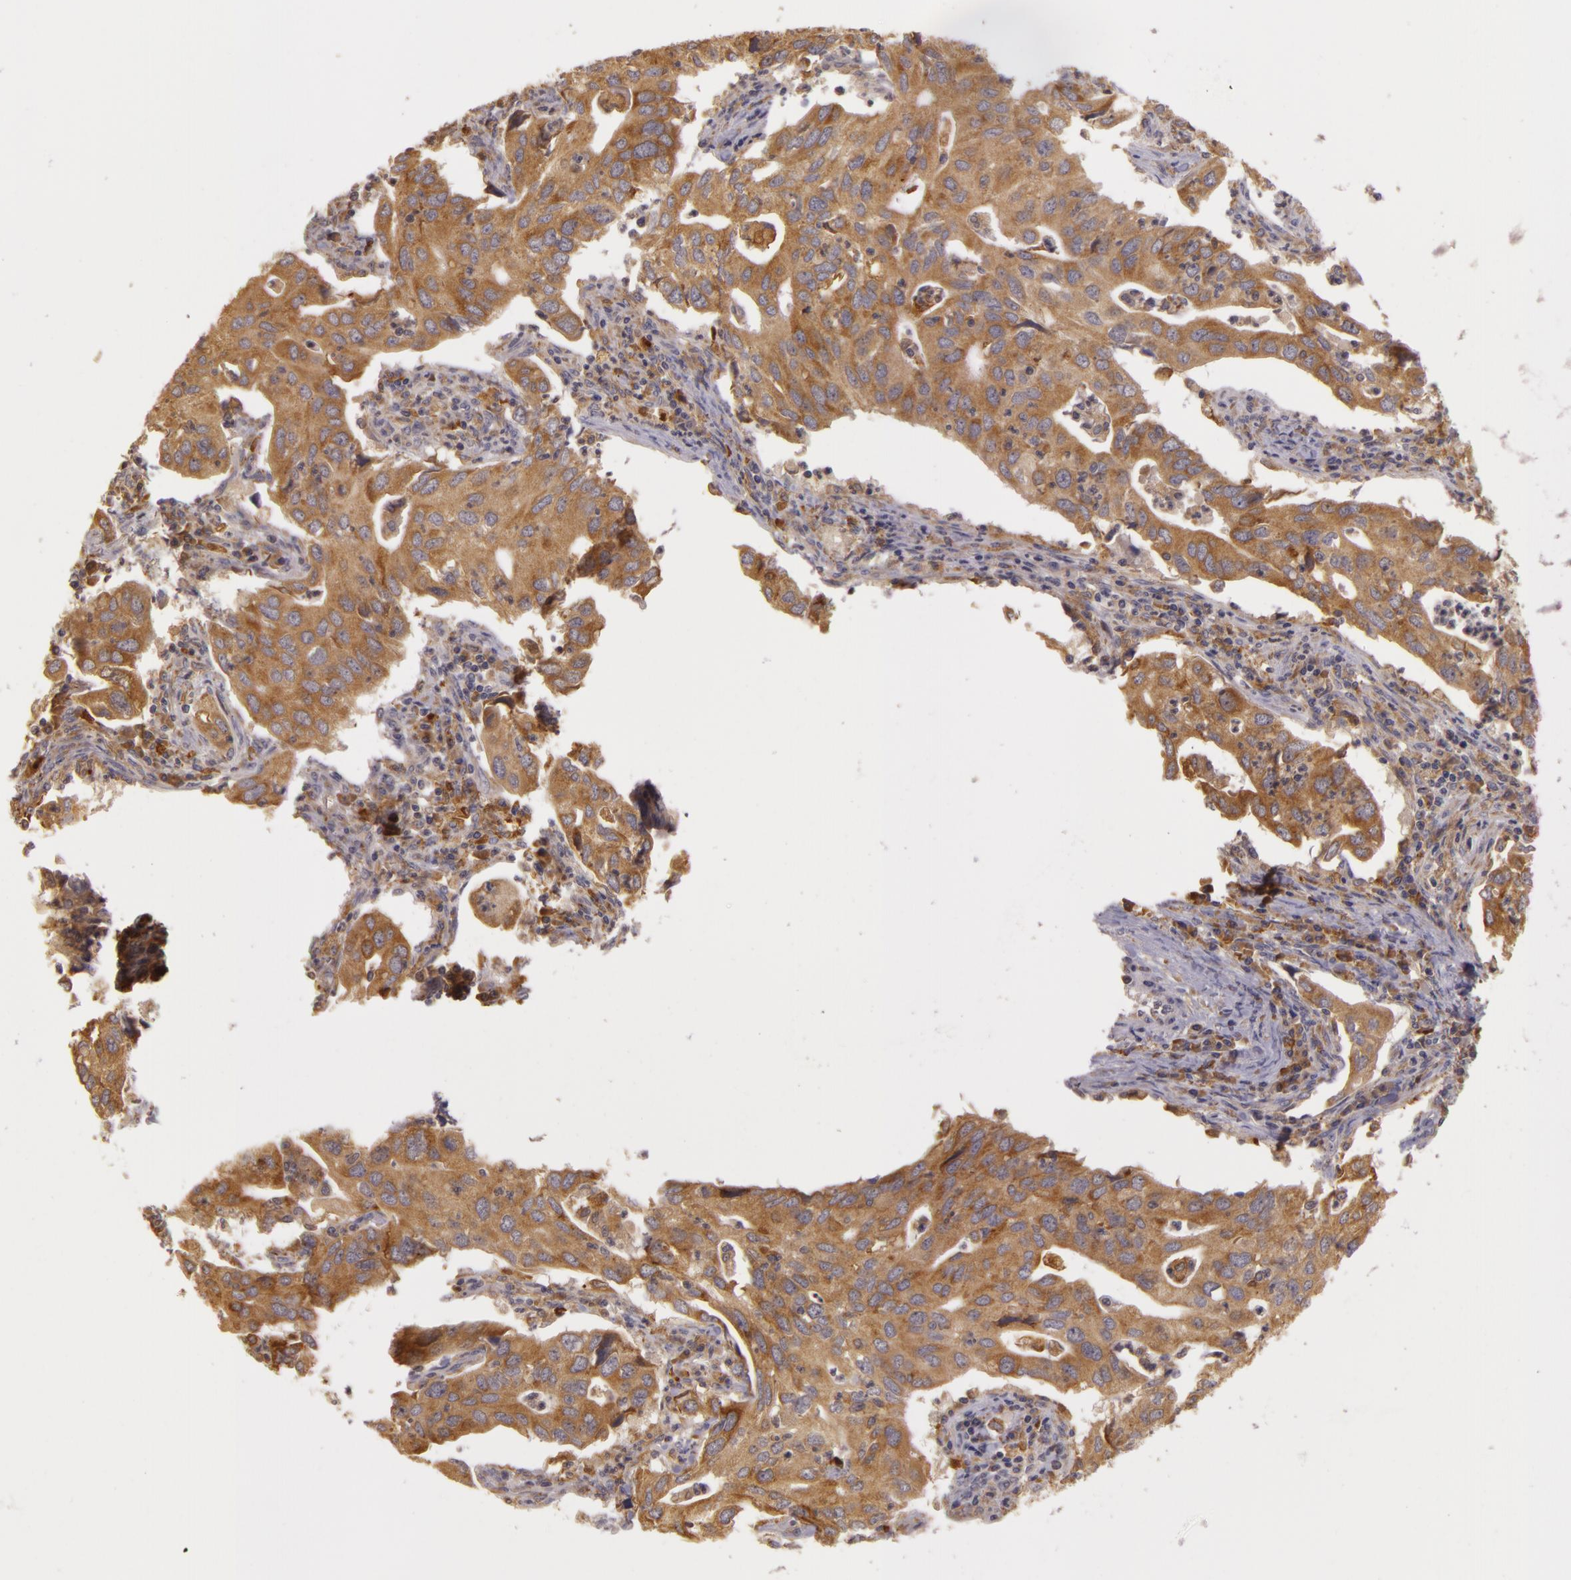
{"staining": {"intensity": "moderate", "quantity": ">75%", "location": "cytoplasmic/membranous"}, "tissue": "lung cancer", "cell_type": "Tumor cells", "image_type": "cancer", "snomed": [{"axis": "morphology", "description": "Adenocarcinoma, NOS"}, {"axis": "topography", "description": "Lung"}], "caption": "Immunohistochemistry micrograph of human lung cancer (adenocarcinoma) stained for a protein (brown), which displays medium levels of moderate cytoplasmic/membranous expression in about >75% of tumor cells.", "gene": "PPP1R3F", "patient": {"sex": "male", "age": 48}}